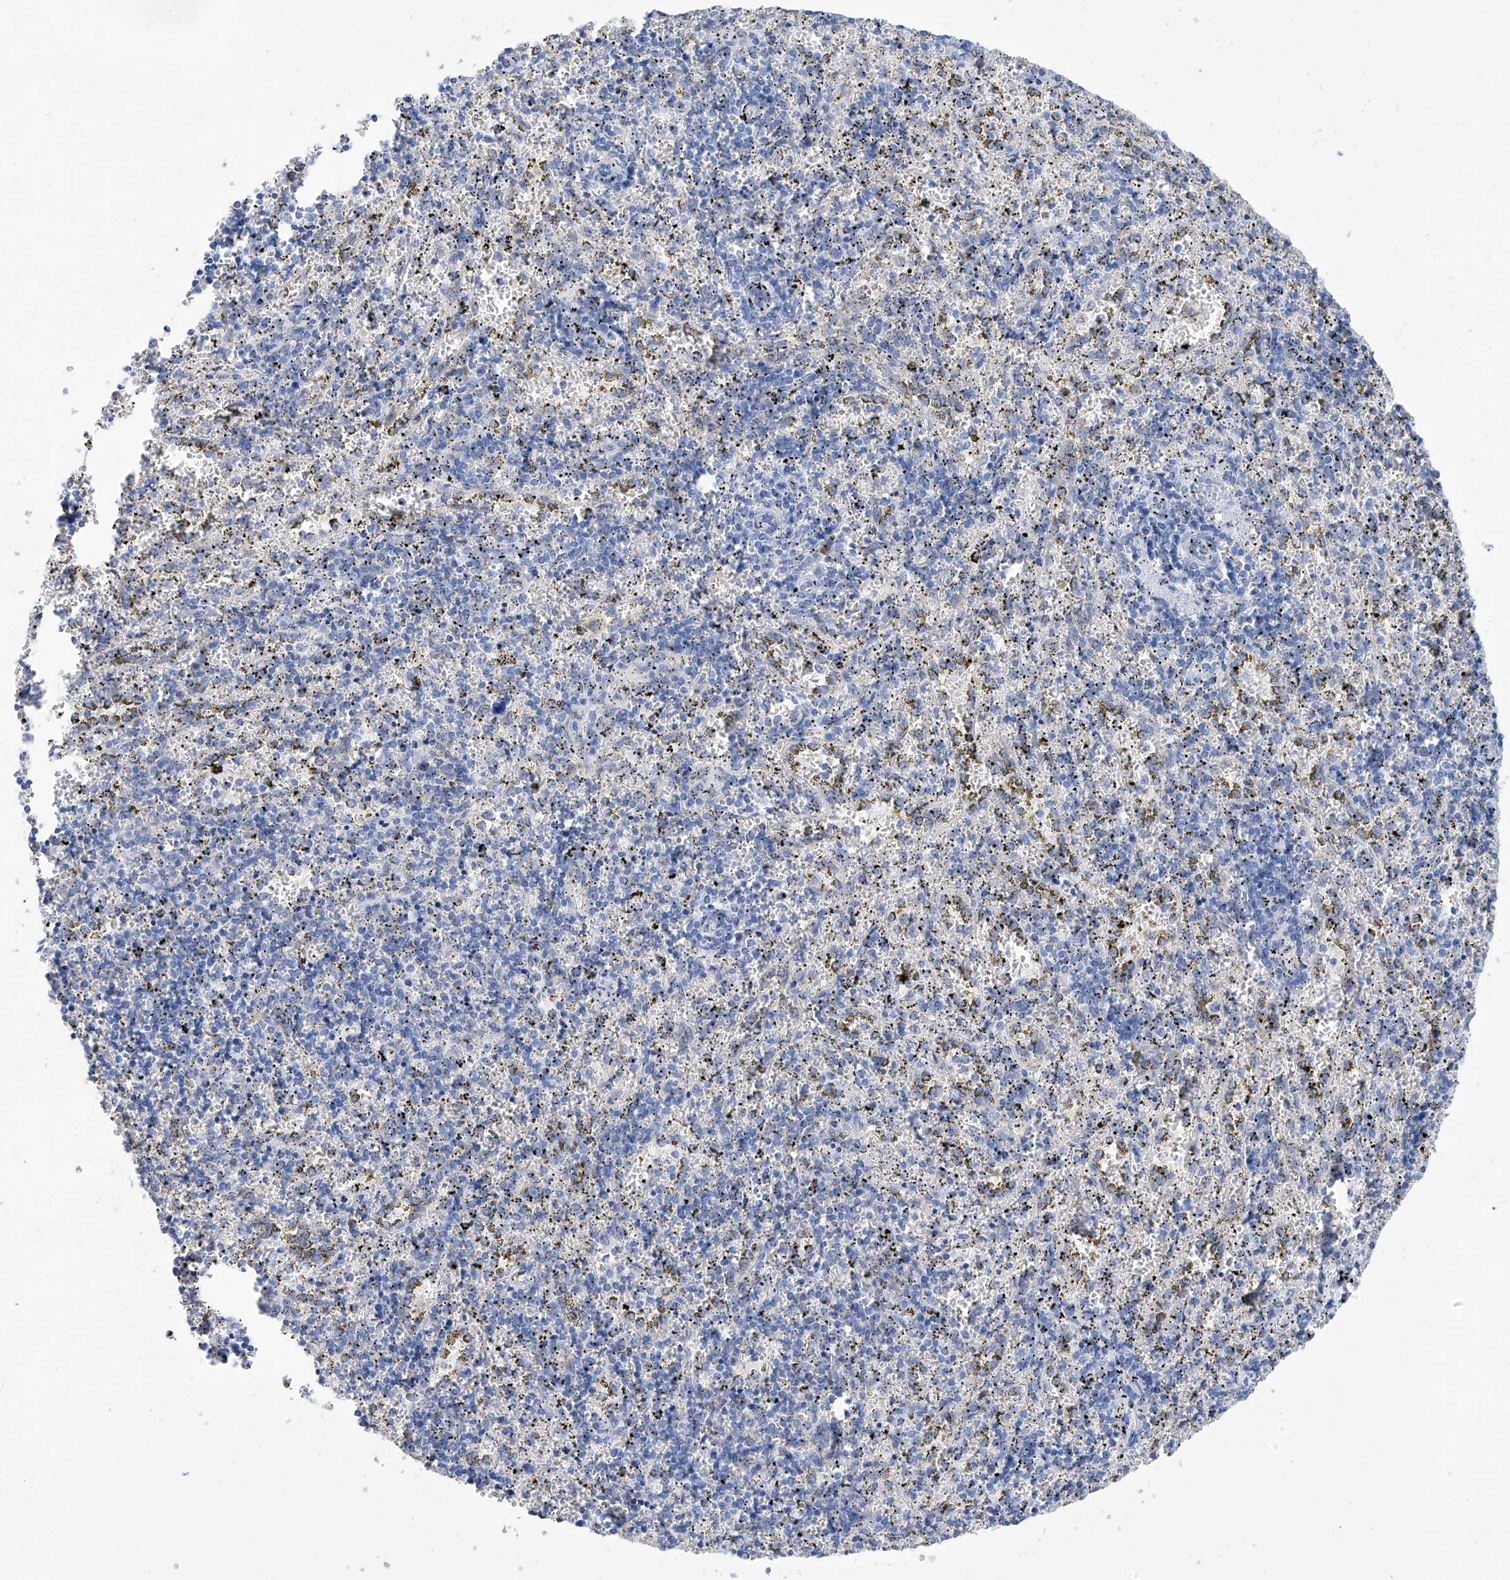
{"staining": {"intensity": "negative", "quantity": "none", "location": "none"}, "tissue": "spleen", "cell_type": "Cells in red pulp", "image_type": "normal", "snomed": [{"axis": "morphology", "description": "Normal tissue, NOS"}, {"axis": "topography", "description": "Spleen"}], "caption": "A photomicrograph of spleen stained for a protein demonstrates no brown staining in cells in red pulp. (DAB (3,3'-diaminobenzidine) immunohistochemistry (IHC) visualized using brightfield microscopy, high magnification).", "gene": "ZNF404", "patient": {"sex": "male", "age": 11}}